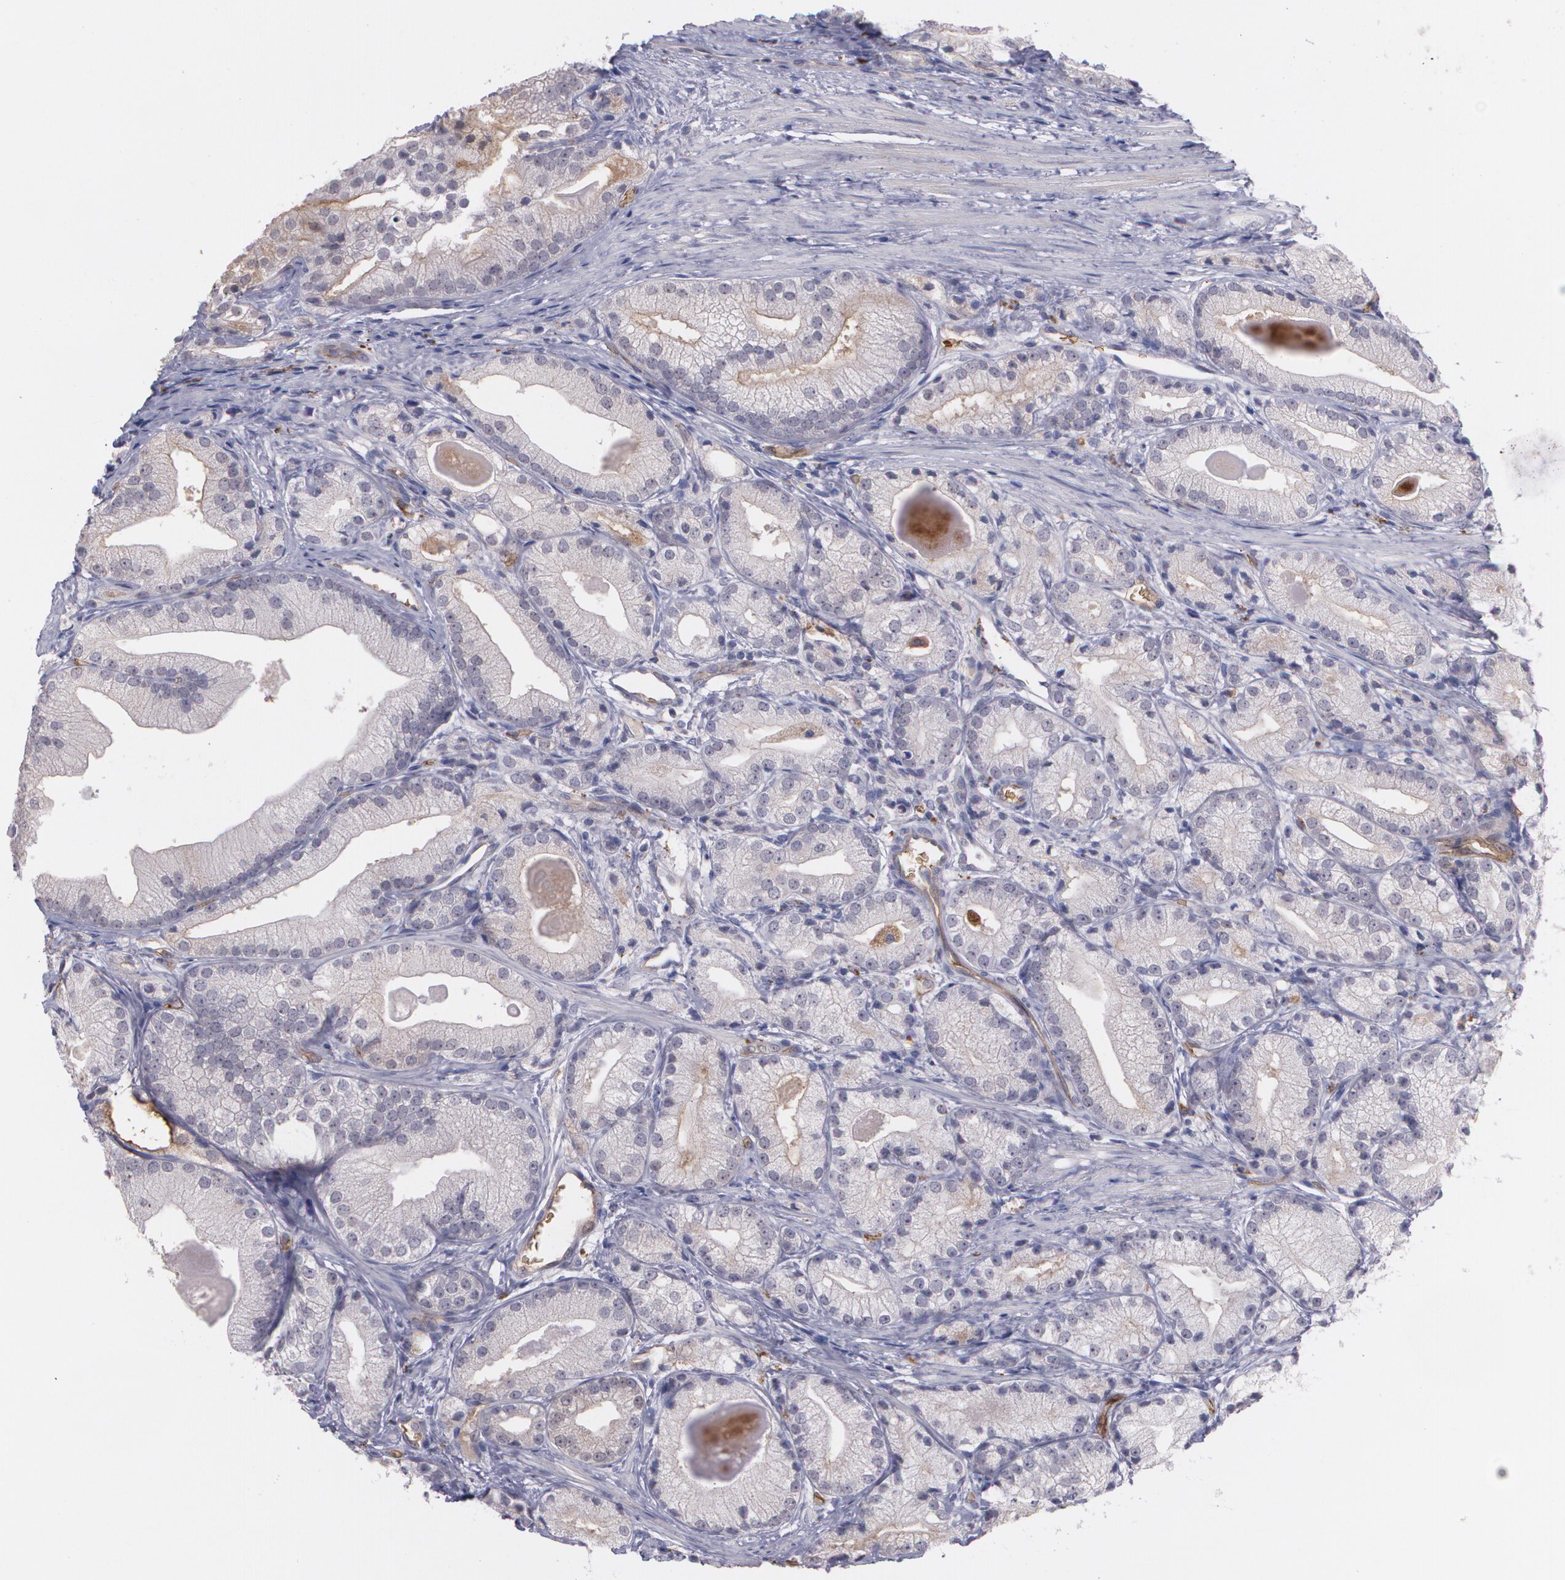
{"staining": {"intensity": "negative", "quantity": "none", "location": "none"}, "tissue": "prostate cancer", "cell_type": "Tumor cells", "image_type": "cancer", "snomed": [{"axis": "morphology", "description": "Adenocarcinoma, Low grade"}, {"axis": "topography", "description": "Prostate"}], "caption": "Immunohistochemistry (IHC) of human prostate cancer (adenocarcinoma (low-grade)) reveals no positivity in tumor cells.", "gene": "ACE", "patient": {"sex": "male", "age": 69}}